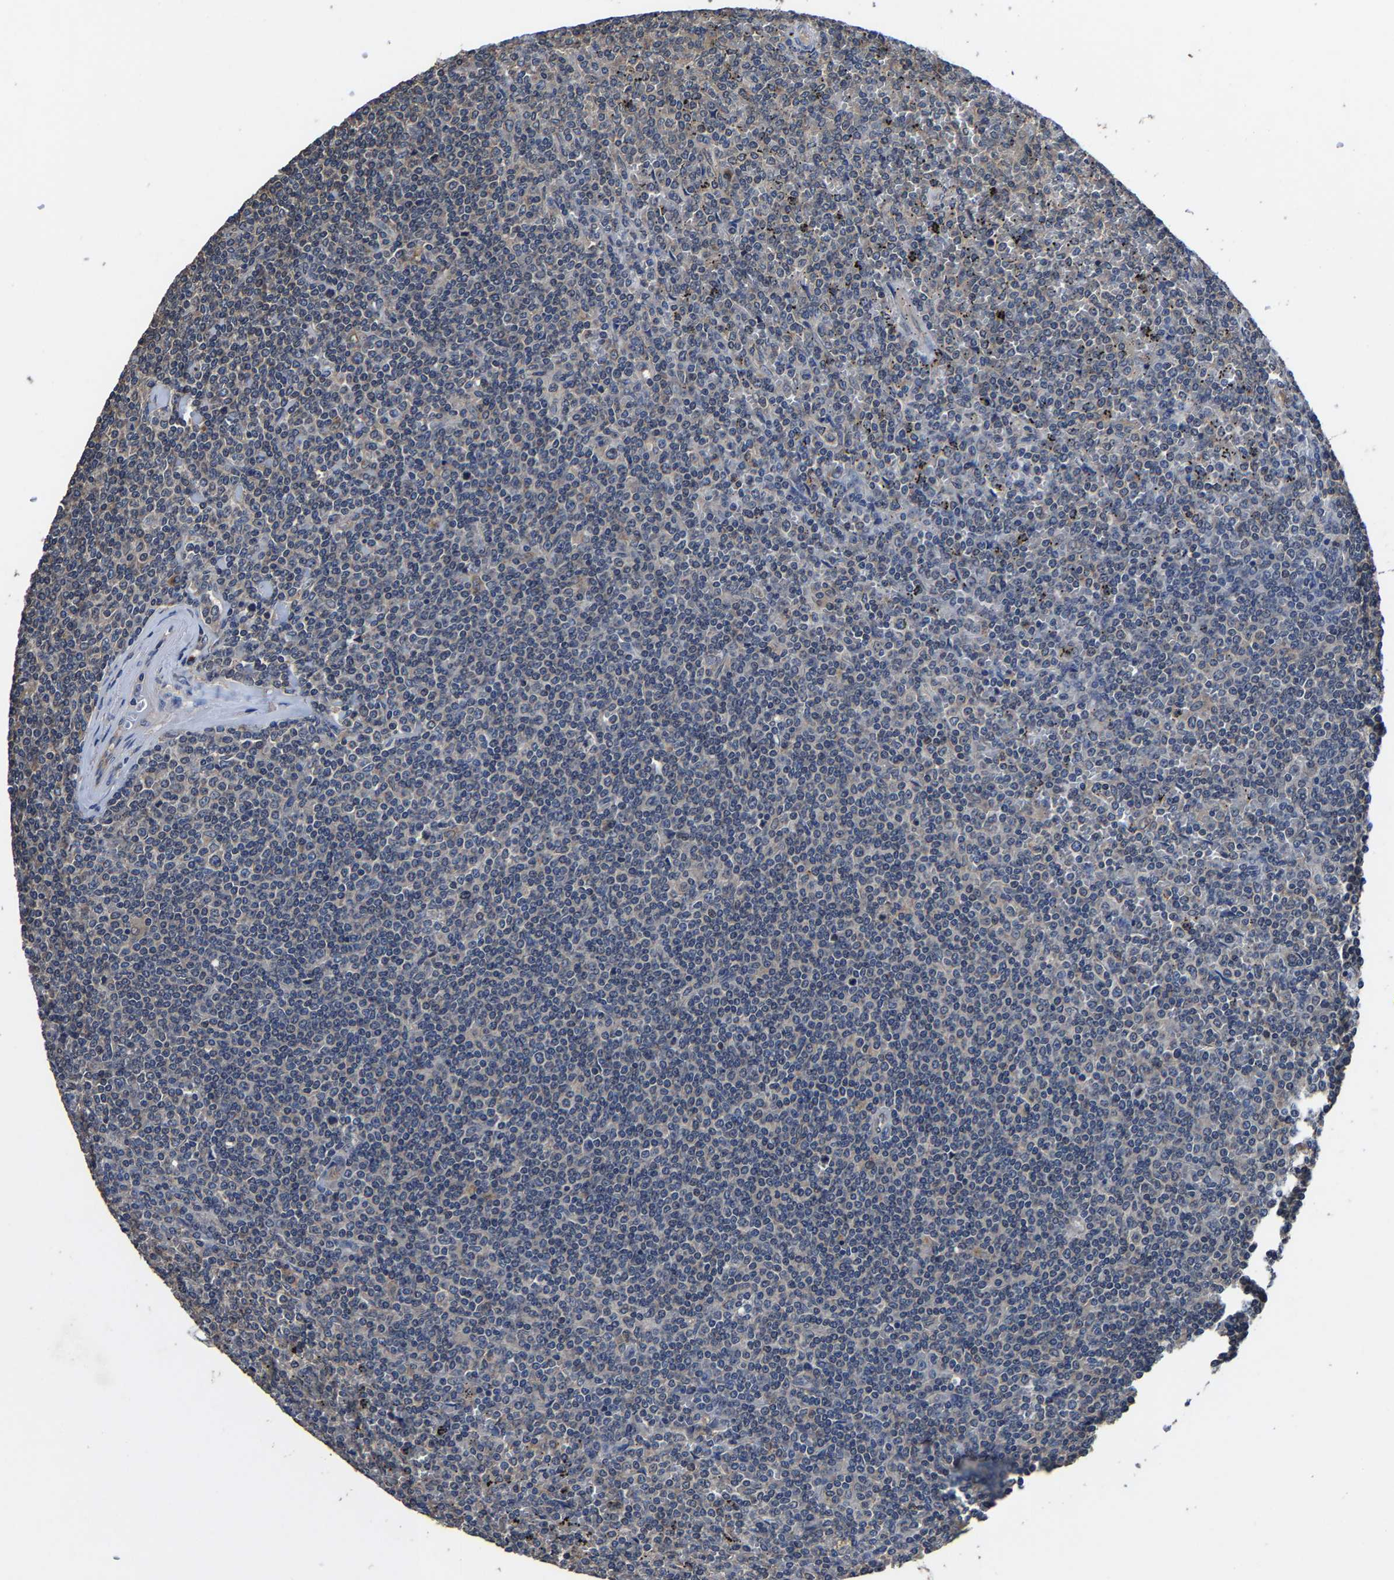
{"staining": {"intensity": "negative", "quantity": "none", "location": "none"}, "tissue": "lymphoma", "cell_type": "Tumor cells", "image_type": "cancer", "snomed": [{"axis": "morphology", "description": "Malignant lymphoma, non-Hodgkin's type, Low grade"}, {"axis": "topography", "description": "Spleen"}], "caption": "Immunohistochemistry histopathology image of lymphoma stained for a protein (brown), which reveals no staining in tumor cells.", "gene": "EBAG9", "patient": {"sex": "female", "age": 19}}